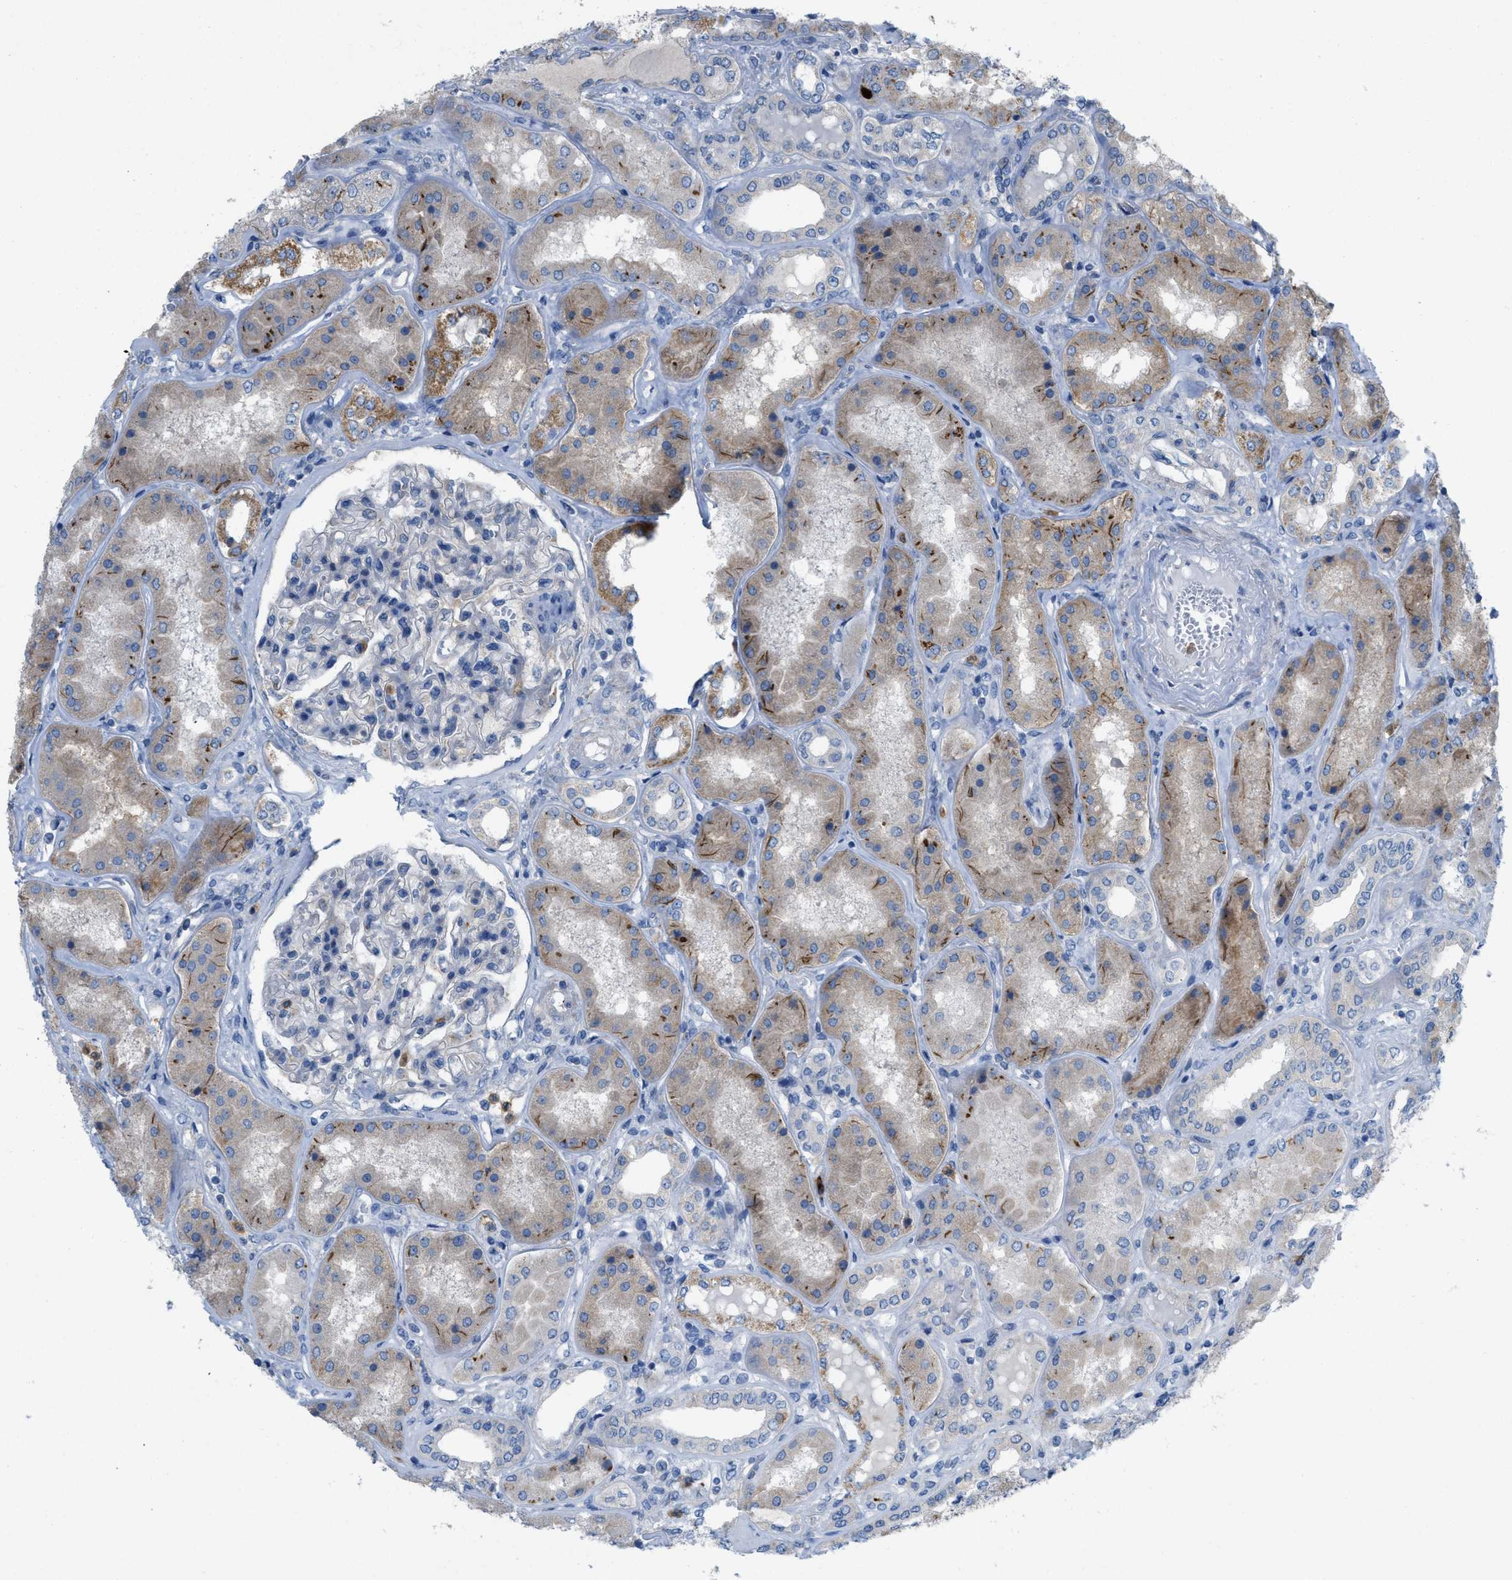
{"staining": {"intensity": "negative", "quantity": "none", "location": "none"}, "tissue": "kidney", "cell_type": "Cells in glomeruli", "image_type": "normal", "snomed": [{"axis": "morphology", "description": "Normal tissue, NOS"}, {"axis": "topography", "description": "Kidney"}], "caption": "Immunohistochemistry (IHC) micrograph of unremarkable human kidney stained for a protein (brown), which shows no expression in cells in glomeruli. (DAB immunohistochemistry visualized using brightfield microscopy, high magnification).", "gene": "PLPPR5", "patient": {"sex": "female", "age": 56}}